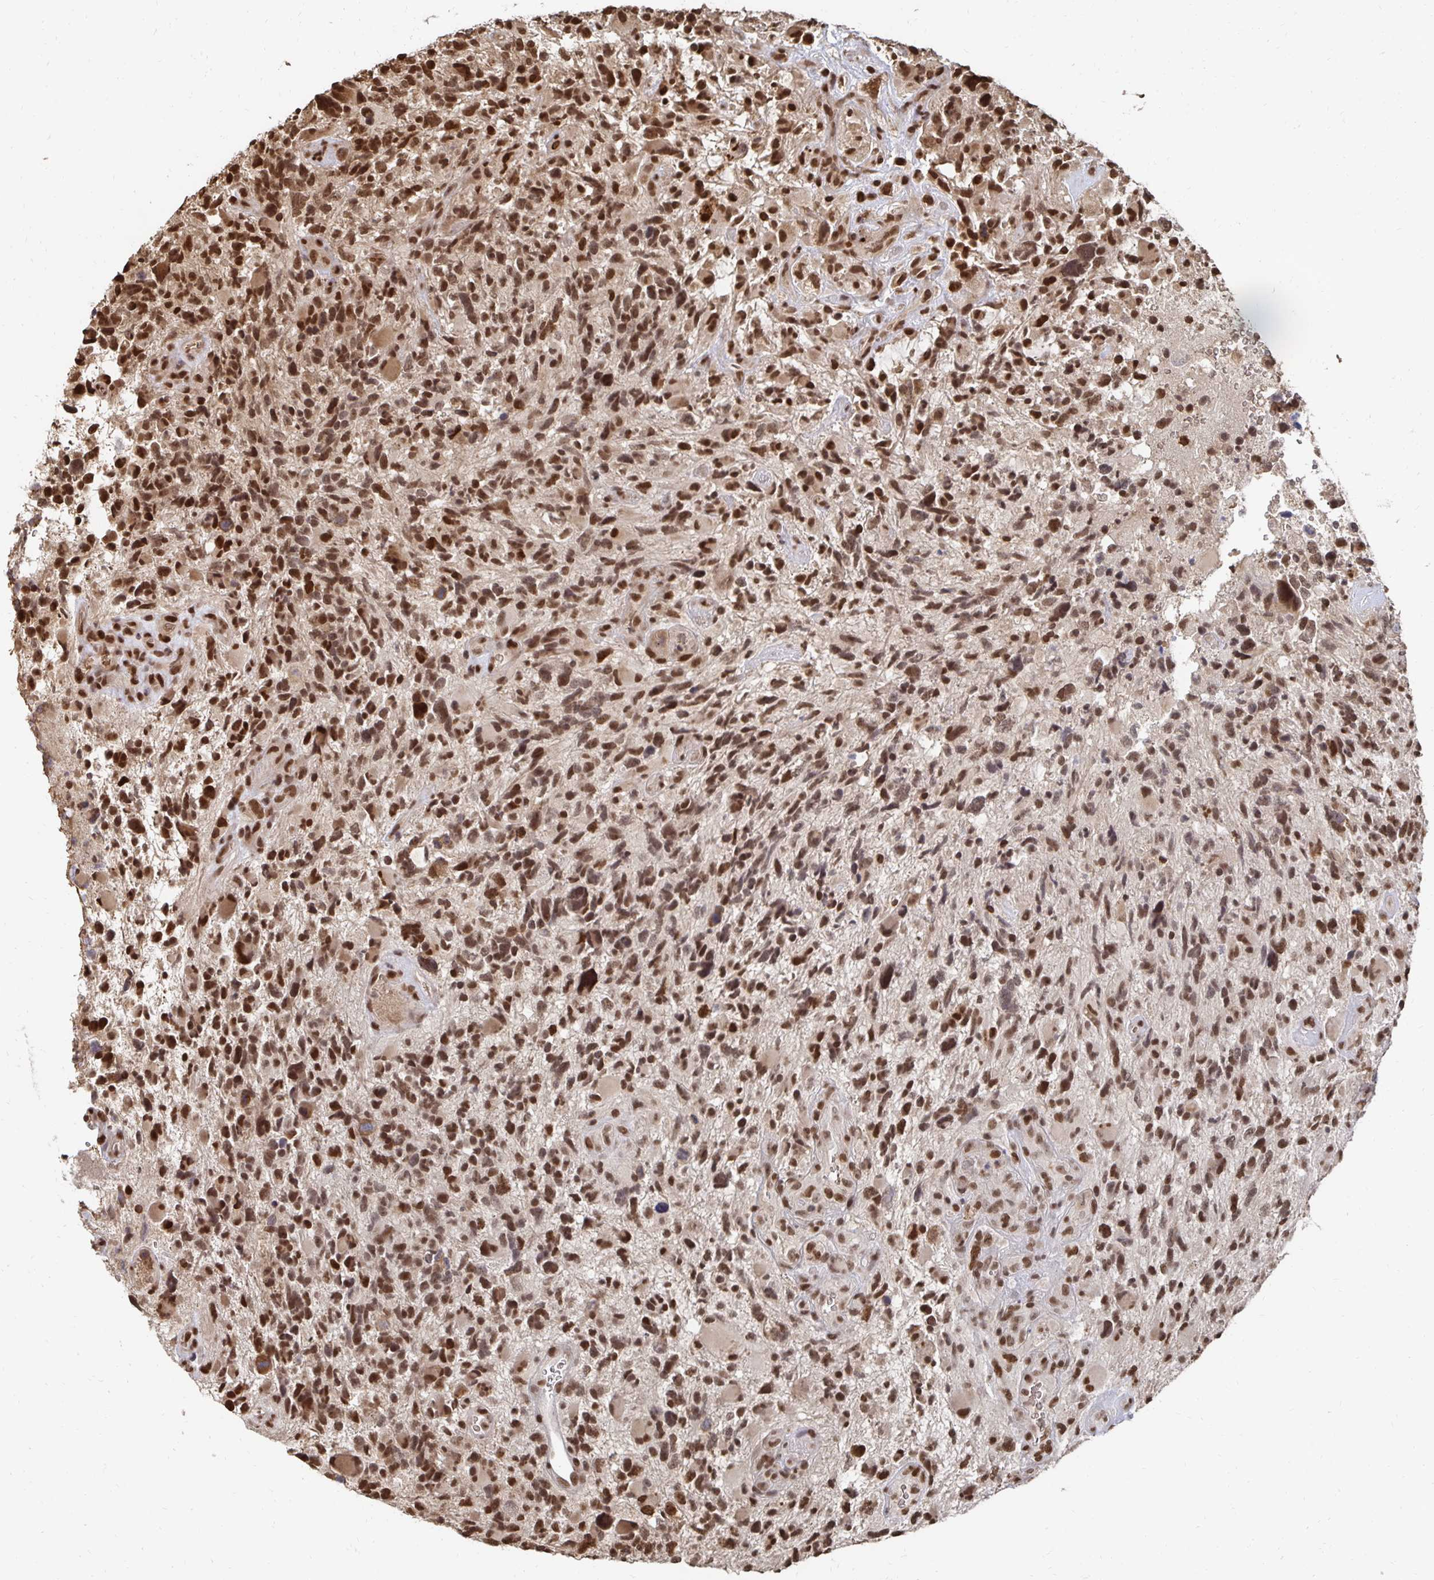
{"staining": {"intensity": "strong", "quantity": ">75%", "location": "nuclear"}, "tissue": "glioma", "cell_type": "Tumor cells", "image_type": "cancer", "snomed": [{"axis": "morphology", "description": "Glioma, malignant, High grade"}, {"axis": "topography", "description": "Brain"}], "caption": "Immunohistochemical staining of human glioma exhibits strong nuclear protein positivity in about >75% of tumor cells. Using DAB (3,3'-diaminobenzidine) (brown) and hematoxylin (blue) stains, captured at high magnification using brightfield microscopy.", "gene": "GTF3C6", "patient": {"sex": "female", "age": 71}}